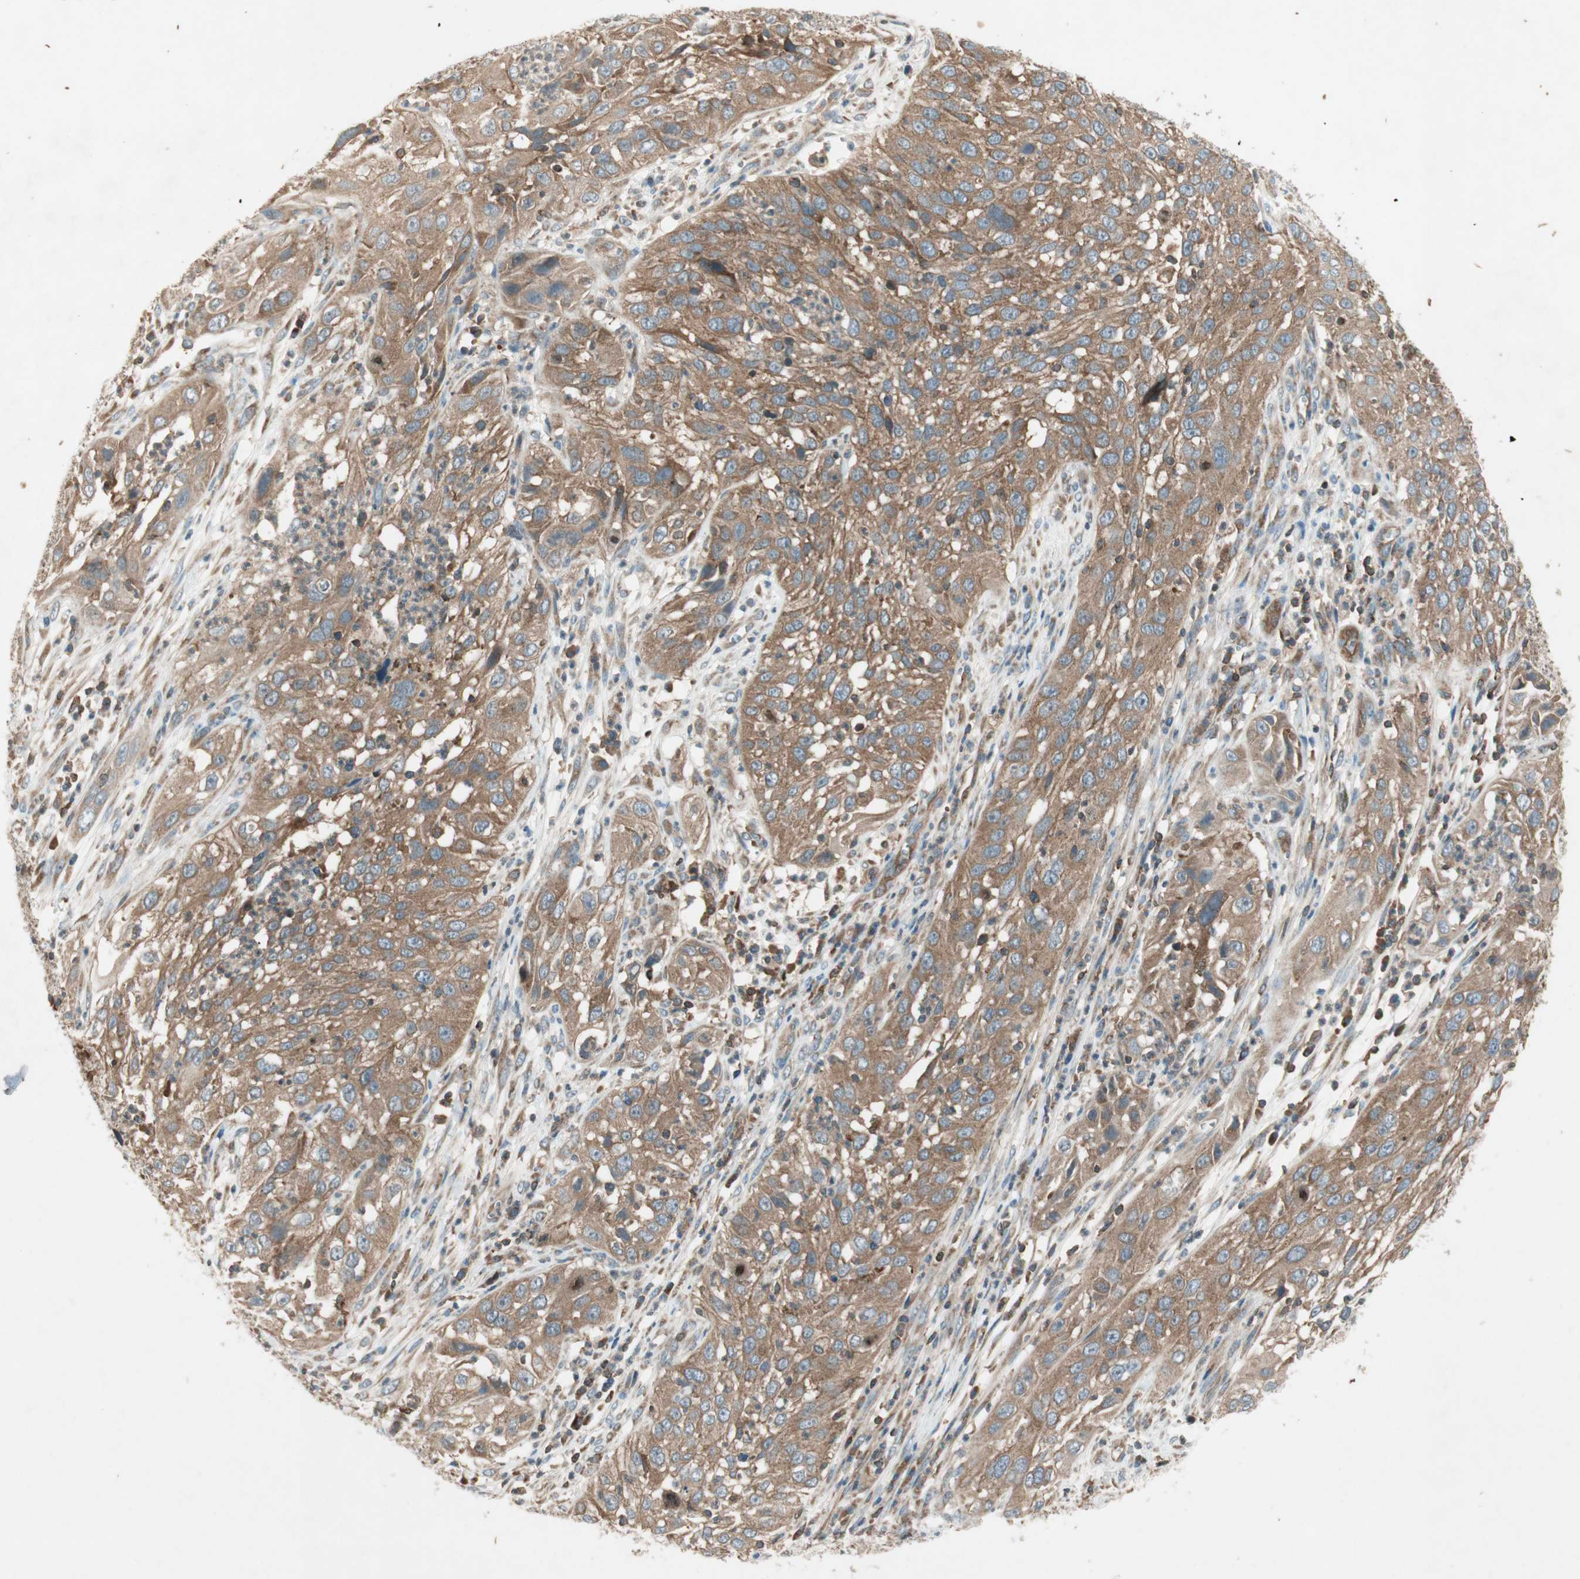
{"staining": {"intensity": "moderate", "quantity": ">75%", "location": "cytoplasmic/membranous"}, "tissue": "cervical cancer", "cell_type": "Tumor cells", "image_type": "cancer", "snomed": [{"axis": "morphology", "description": "Squamous cell carcinoma, NOS"}, {"axis": "topography", "description": "Cervix"}], "caption": "The histopathology image displays staining of cervical cancer, revealing moderate cytoplasmic/membranous protein expression (brown color) within tumor cells.", "gene": "CHADL", "patient": {"sex": "female", "age": 32}}